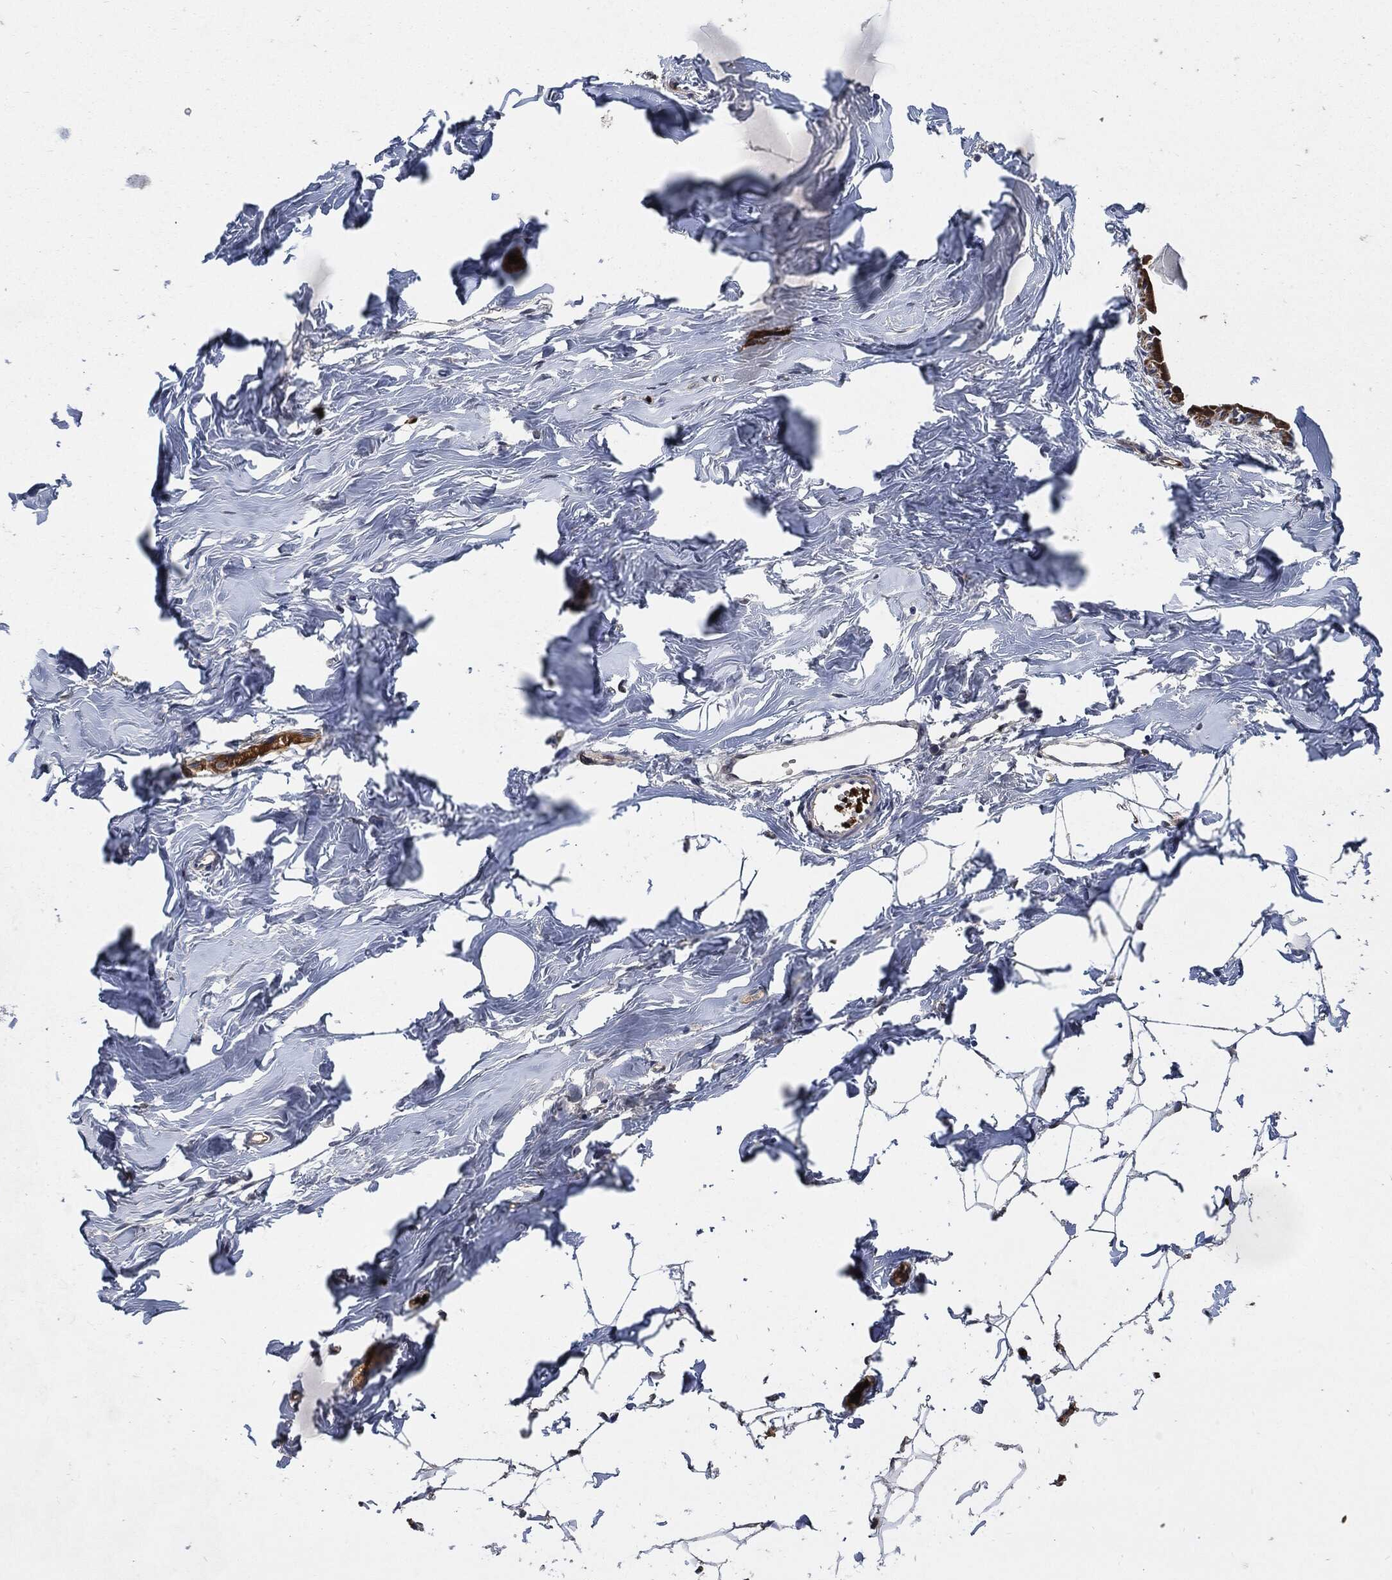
{"staining": {"intensity": "moderate", "quantity": "25%-75%", "location": "cytoplasmic/membranous"}, "tissue": "breast", "cell_type": "Adipocytes", "image_type": "normal", "snomed": [{"axis": "morphology", "description": "Normal tissue, NOS"}, {"axis": "morphology", "description": "Lobular carcinoma, in situ"}, {"axis": "topography", "description": "Breast"}], "caption": "This histopathology image exhibits normal breast stained with immunohistochemistry (IHC) to label a protein in brown. The cytoplasmic/membranous of adipocytes show moderate positivity for the protein. Nuclei are counter-stained blue.", "gene": "PRDX2", "patient": {"sex": "female", "age": 35}}